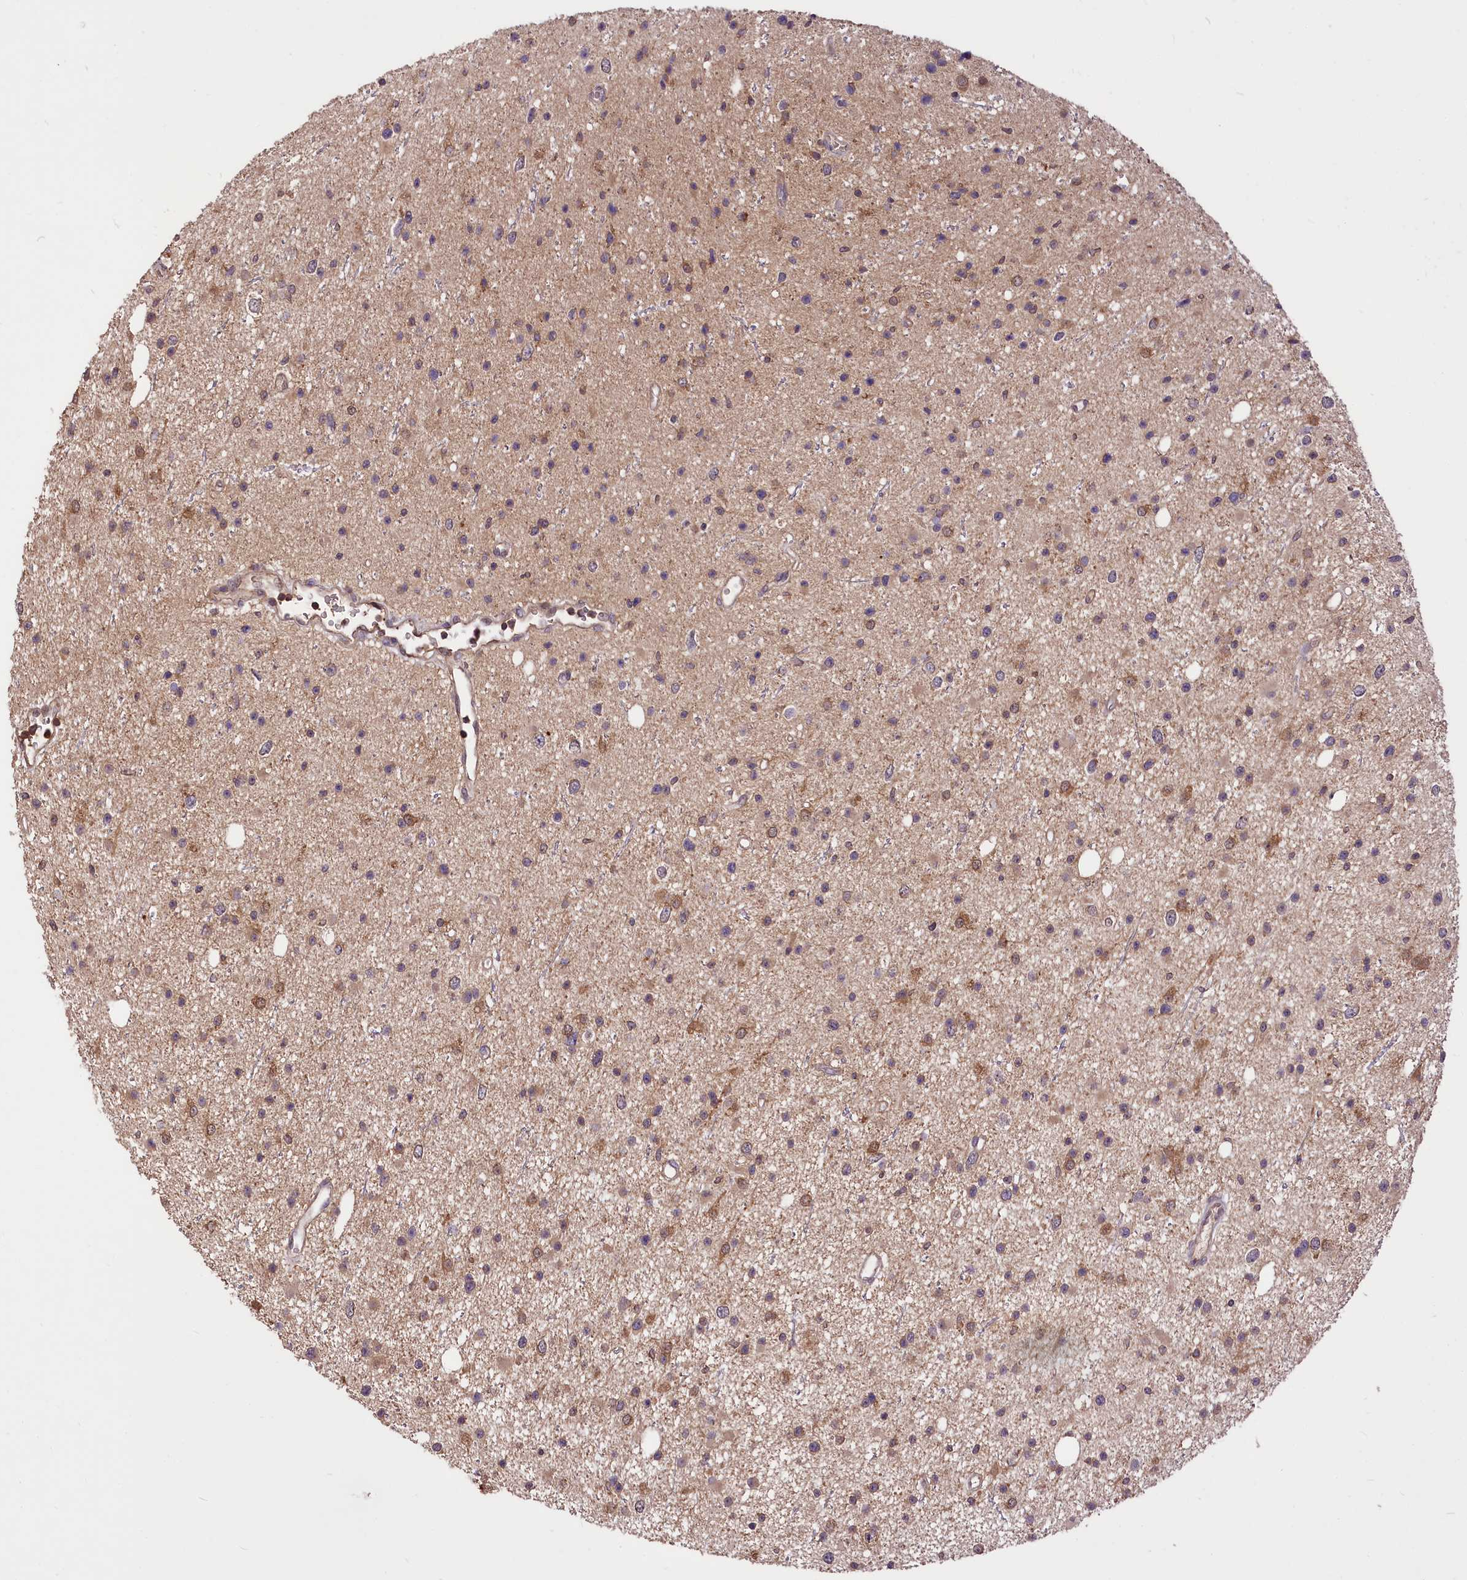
{"staining": {"intensity": "moderate", "quantity": "25%-75%", "location": "cytoplasmic/membranous,nuclear"}, "tissue": "glioma", "cell_type": "Tumor cells", "image_type": "cancer", "snomed": [{"axis": "morphology", "description": "Glioma, malignant, Low grade"}, {"axis": "topography", "description": "Cerebral cortex"}], "caption": "Glioma stained for a protein (brown) displays moderate cytoplasmic/membranous and nuclear positive positivity in approximately 25%-75% of tumor cells.", "gene": "SERGEF", "patient": {"sex": "female", "age": 39}}